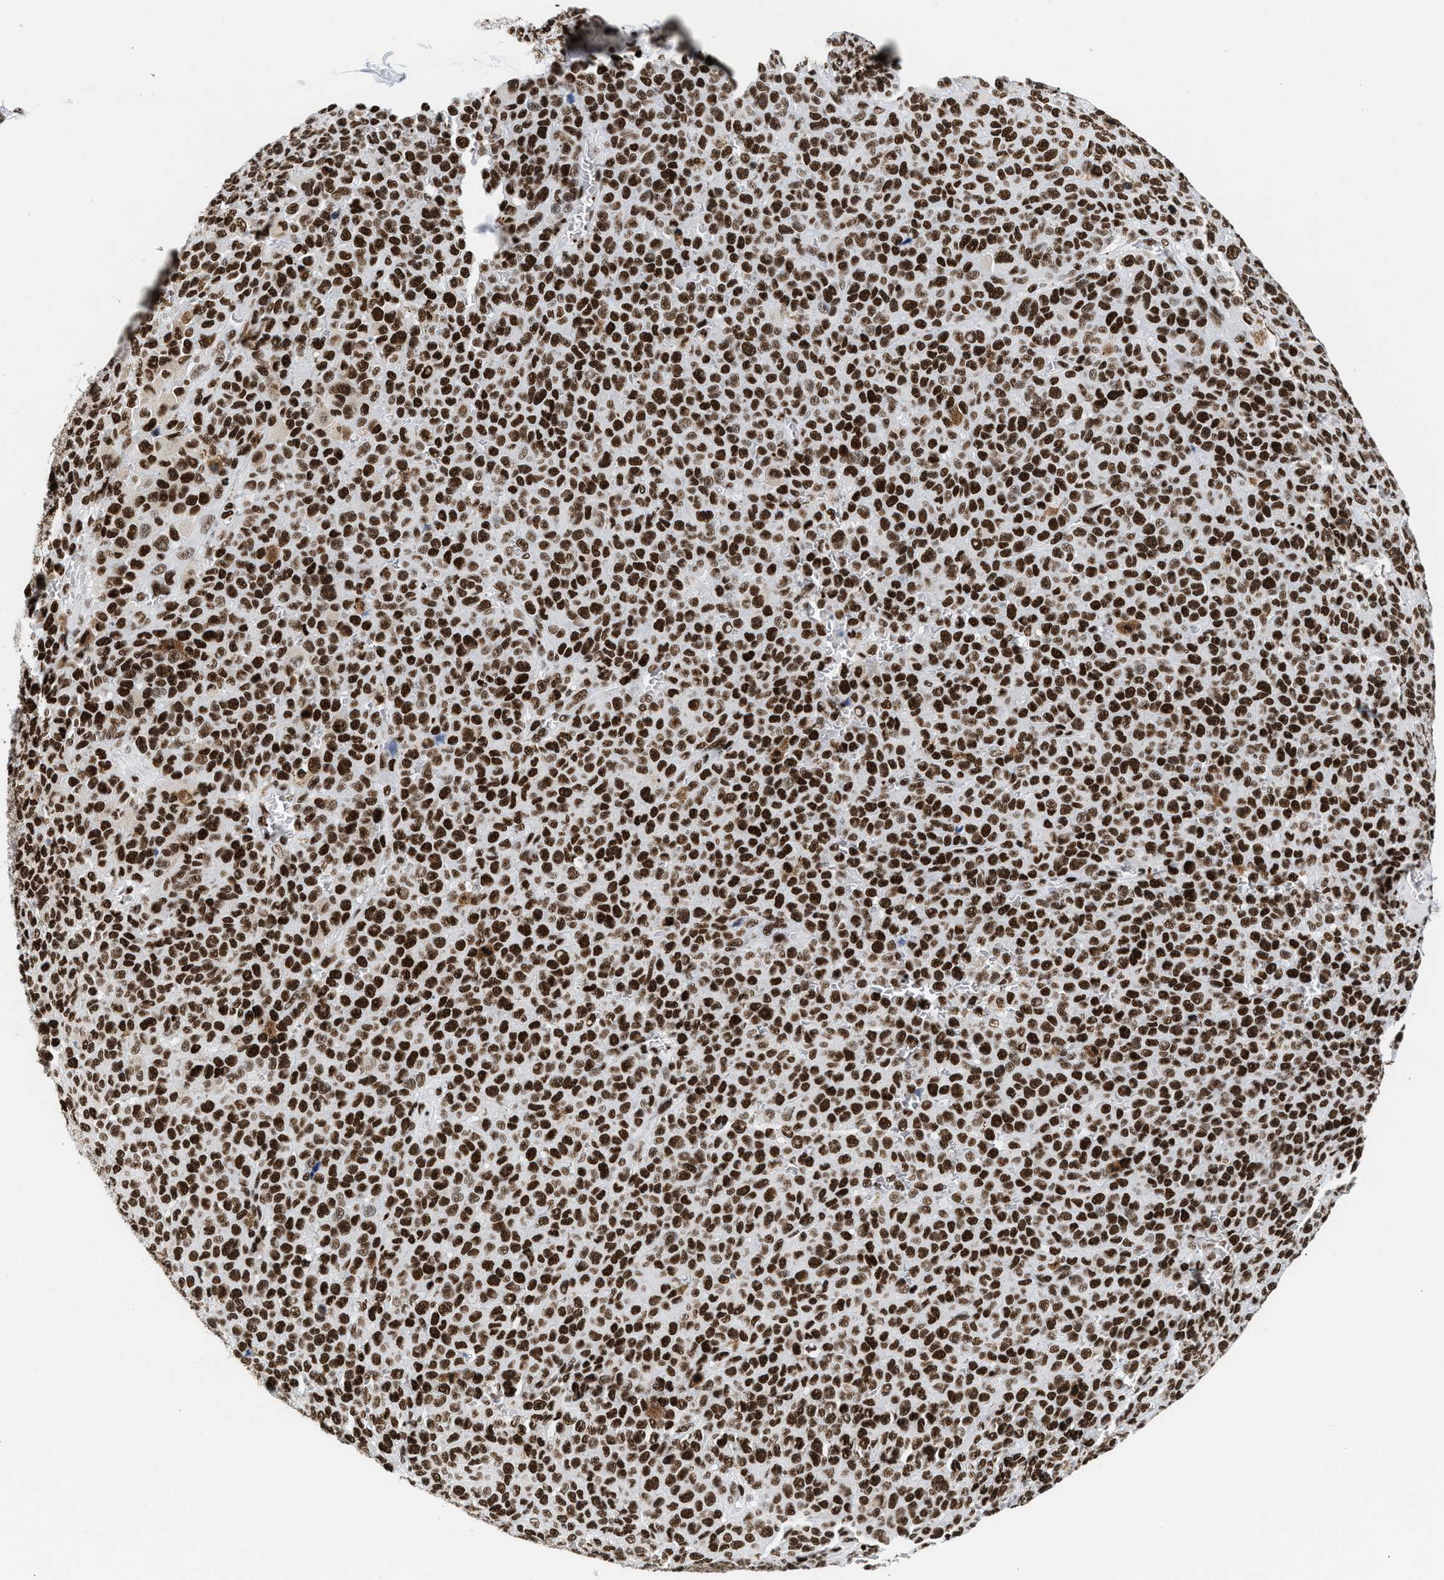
{"staining": {"intensity": "strong", "quantity": ">75%", "location": "nuclear"}, "tissue": "melanoma", "cell_type": "Tumor cells", "image_type": "cancer", "snomed": [{"axis": "morphology", "description": "Malignant melanoma, NOS"}, {"axis": "topography", "description": "Skin"}], "caption": "The image reveals immunohistochemical staining of malignant melanoma. There is strong nuclear staining is seen in about >75% of tumor cells.", "gene": "RAD21", "patient": {"sex": "female", "age": 82}}